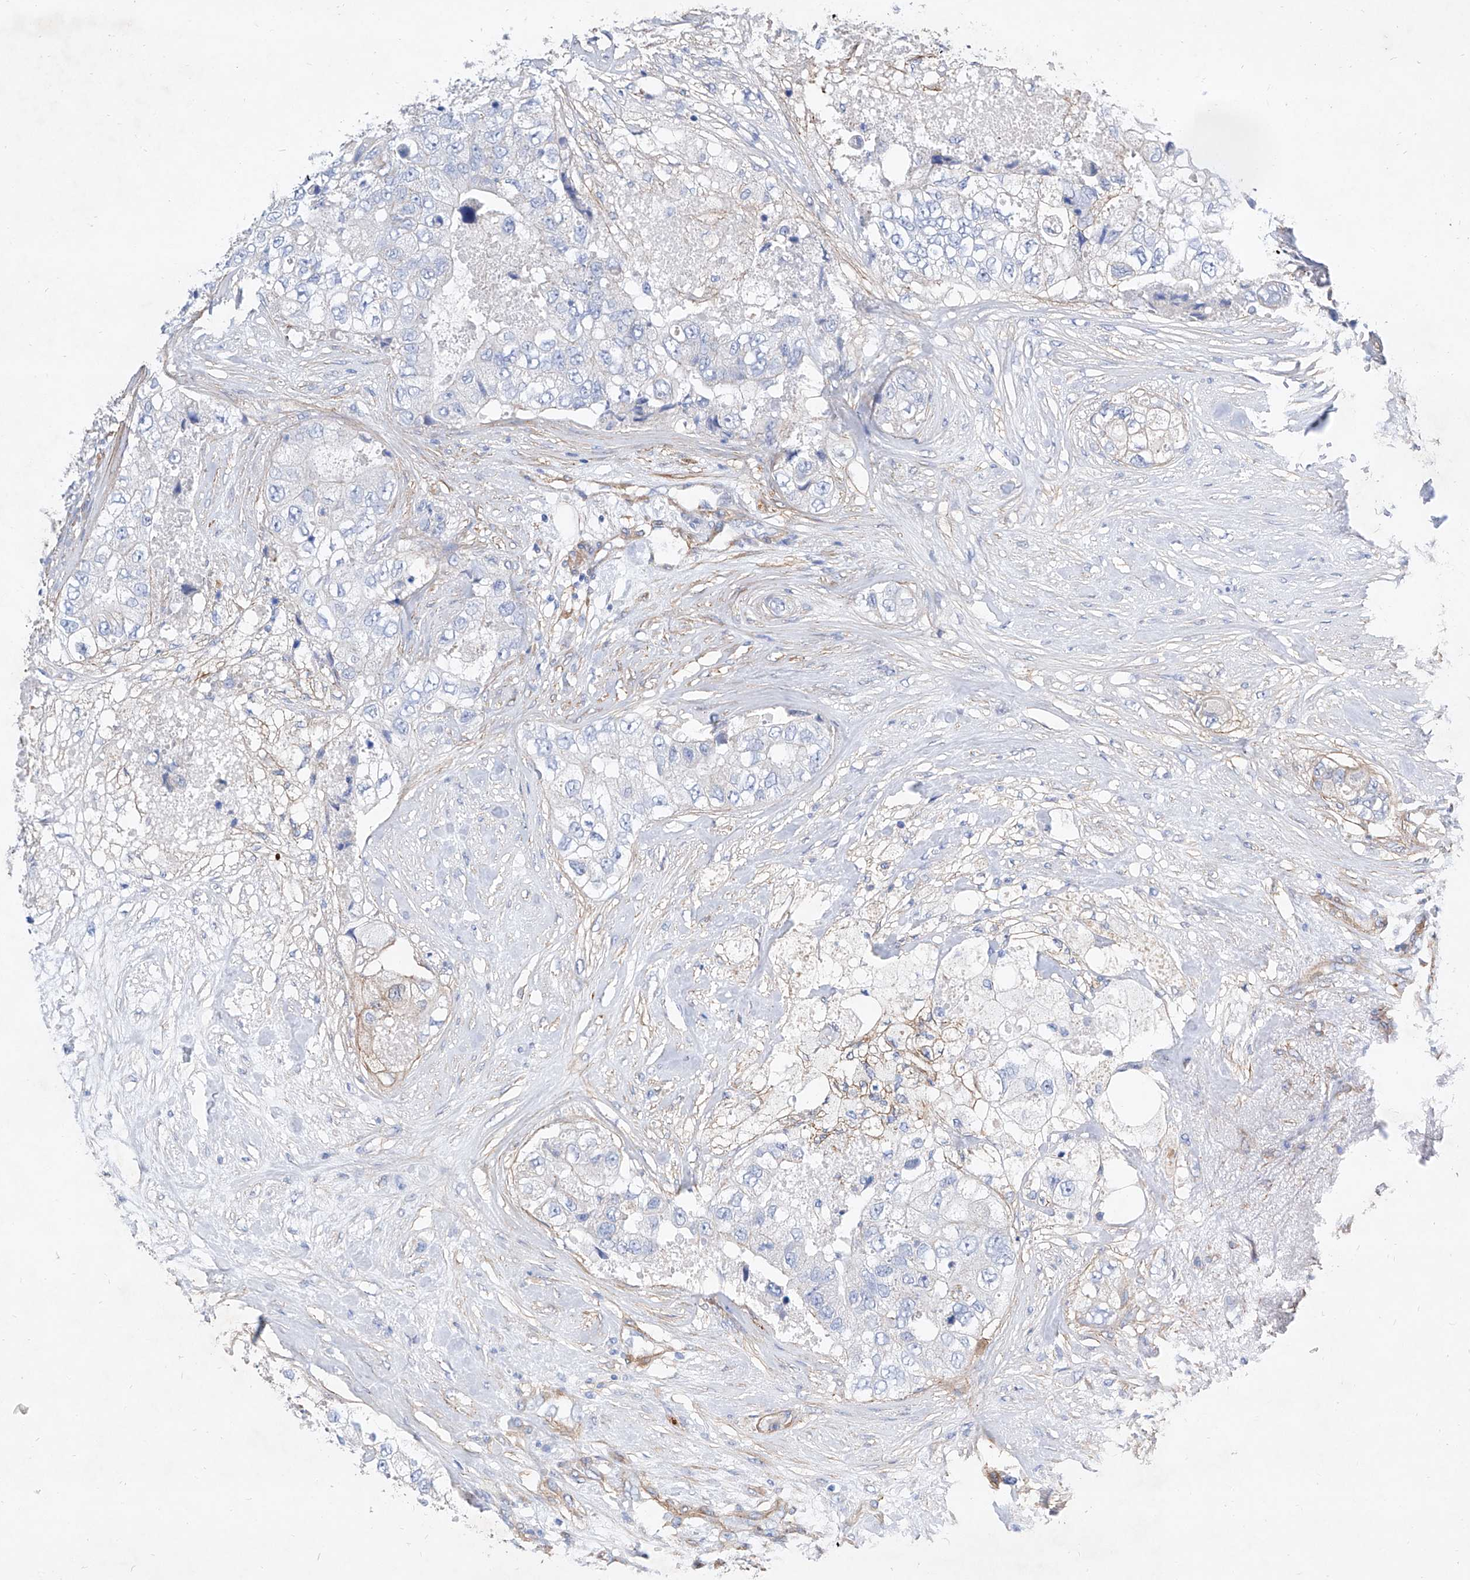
{"staining": {"intensity": "negative", "quantity": "none", "location": "none"}, "tissue": "breast cancer", "cell_type": "Tumor cells", "image_type": "cancer", "snomed": [{"axis": "morphology", "description": "Duct carcinoma"}, {"axis": "topography", "description": "Breast"}], "caption": "IHC histopathology image of breast cancer stained for a protein (brown), which demonstrates no staining in tumor cells.", "gene": "TAS2R60", "patient": {"sex": "female", "age": 62}}